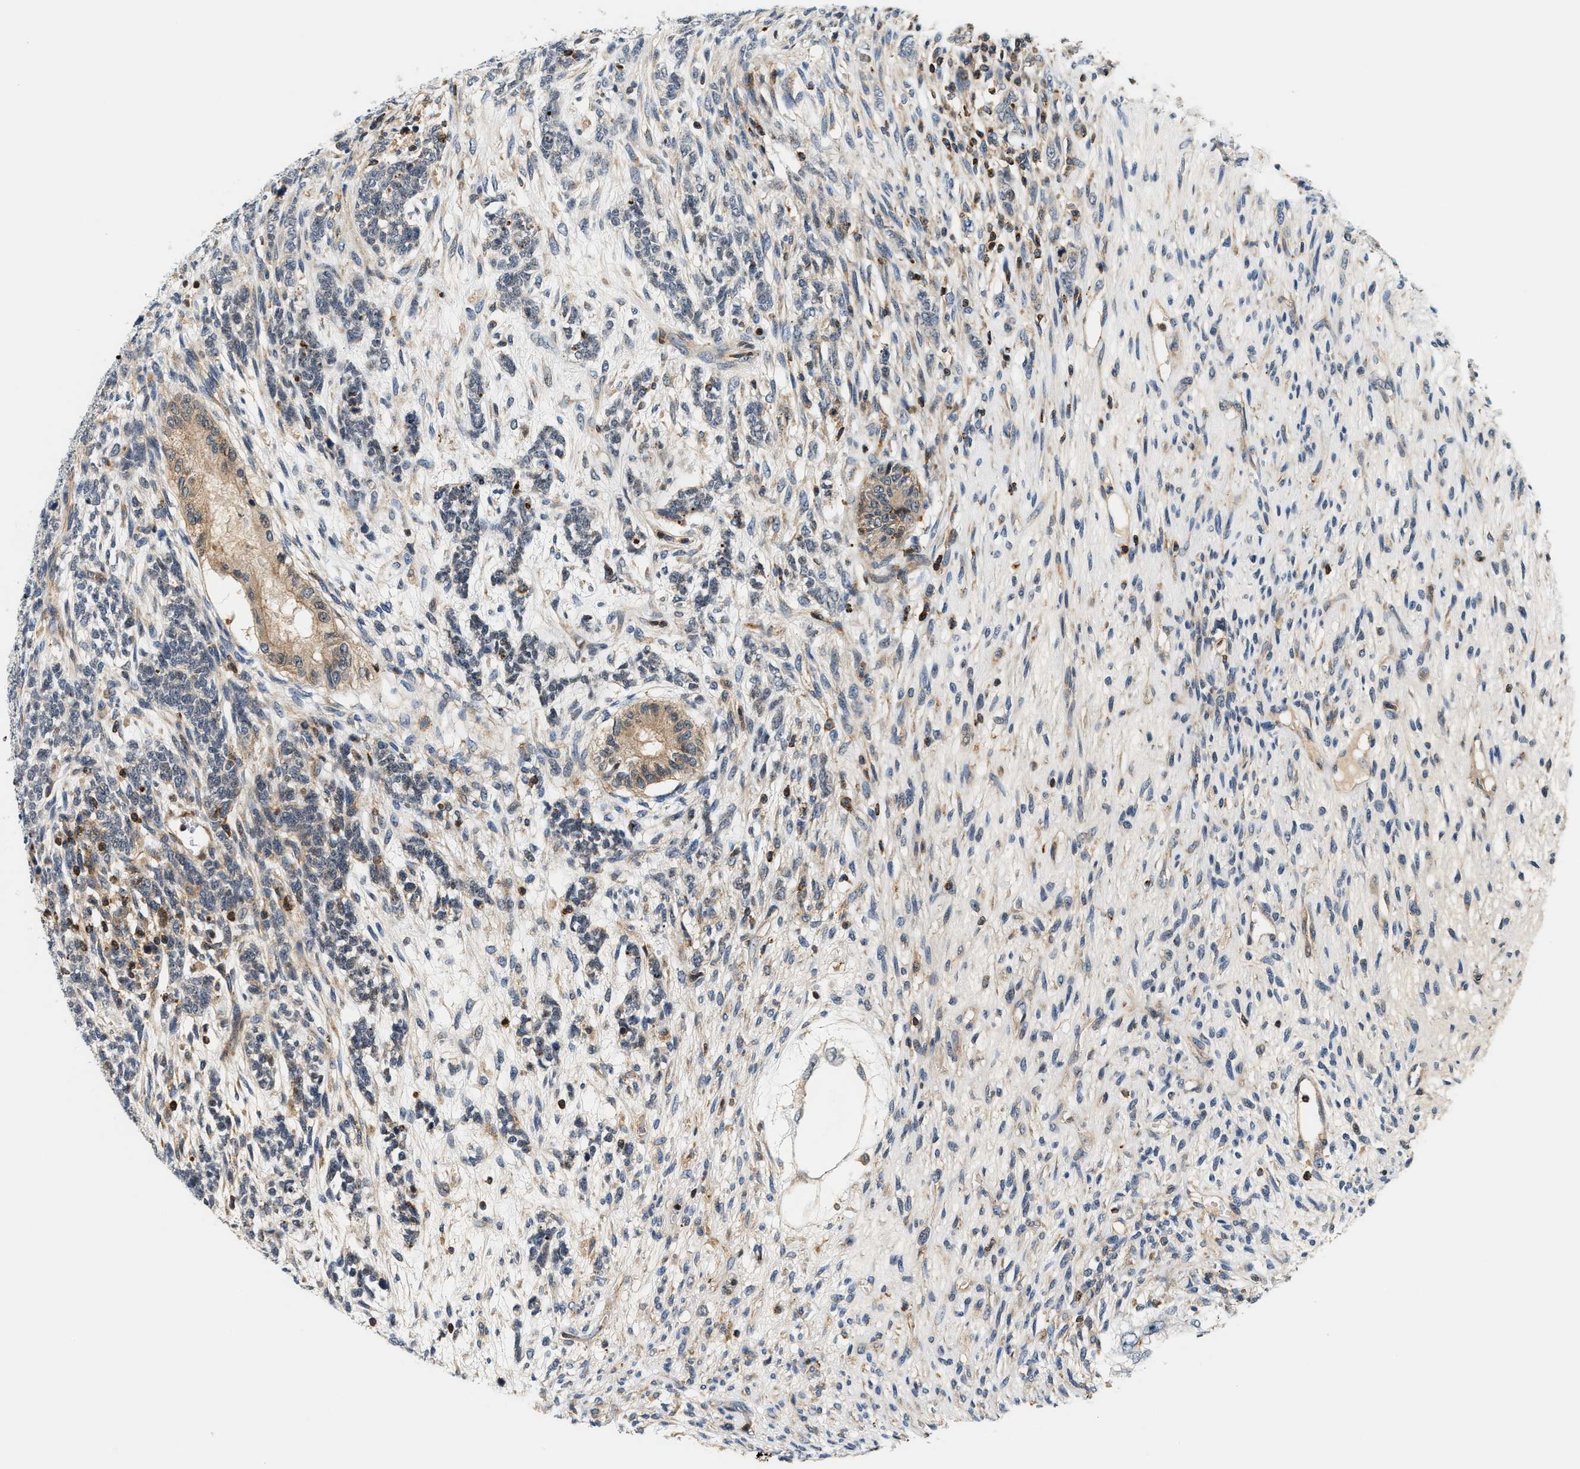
{"staining": {"intensity": "weak", "quantity": "<25%", "location": "cytoplasmic/membranous"}, "tissue": "testis cancer", "cell_type": "Tumor cells", "image_type": "cancer", "snomed": [{"axis": "morphology", "description": "Seminoma, NOS"}, {"axis": "topography", "description": "Testis"}], "caption": "Immunohistochemistry (IHC) micrograph of testis cancer (seminoma) stained for a protein (brown), which shows no staining in tumor cells. (Immunohistochemistry (IHC), brightfield microscopy, high magnification).", "gene": "SAMD9", "patient": {"sex": "male", "age": 28}}